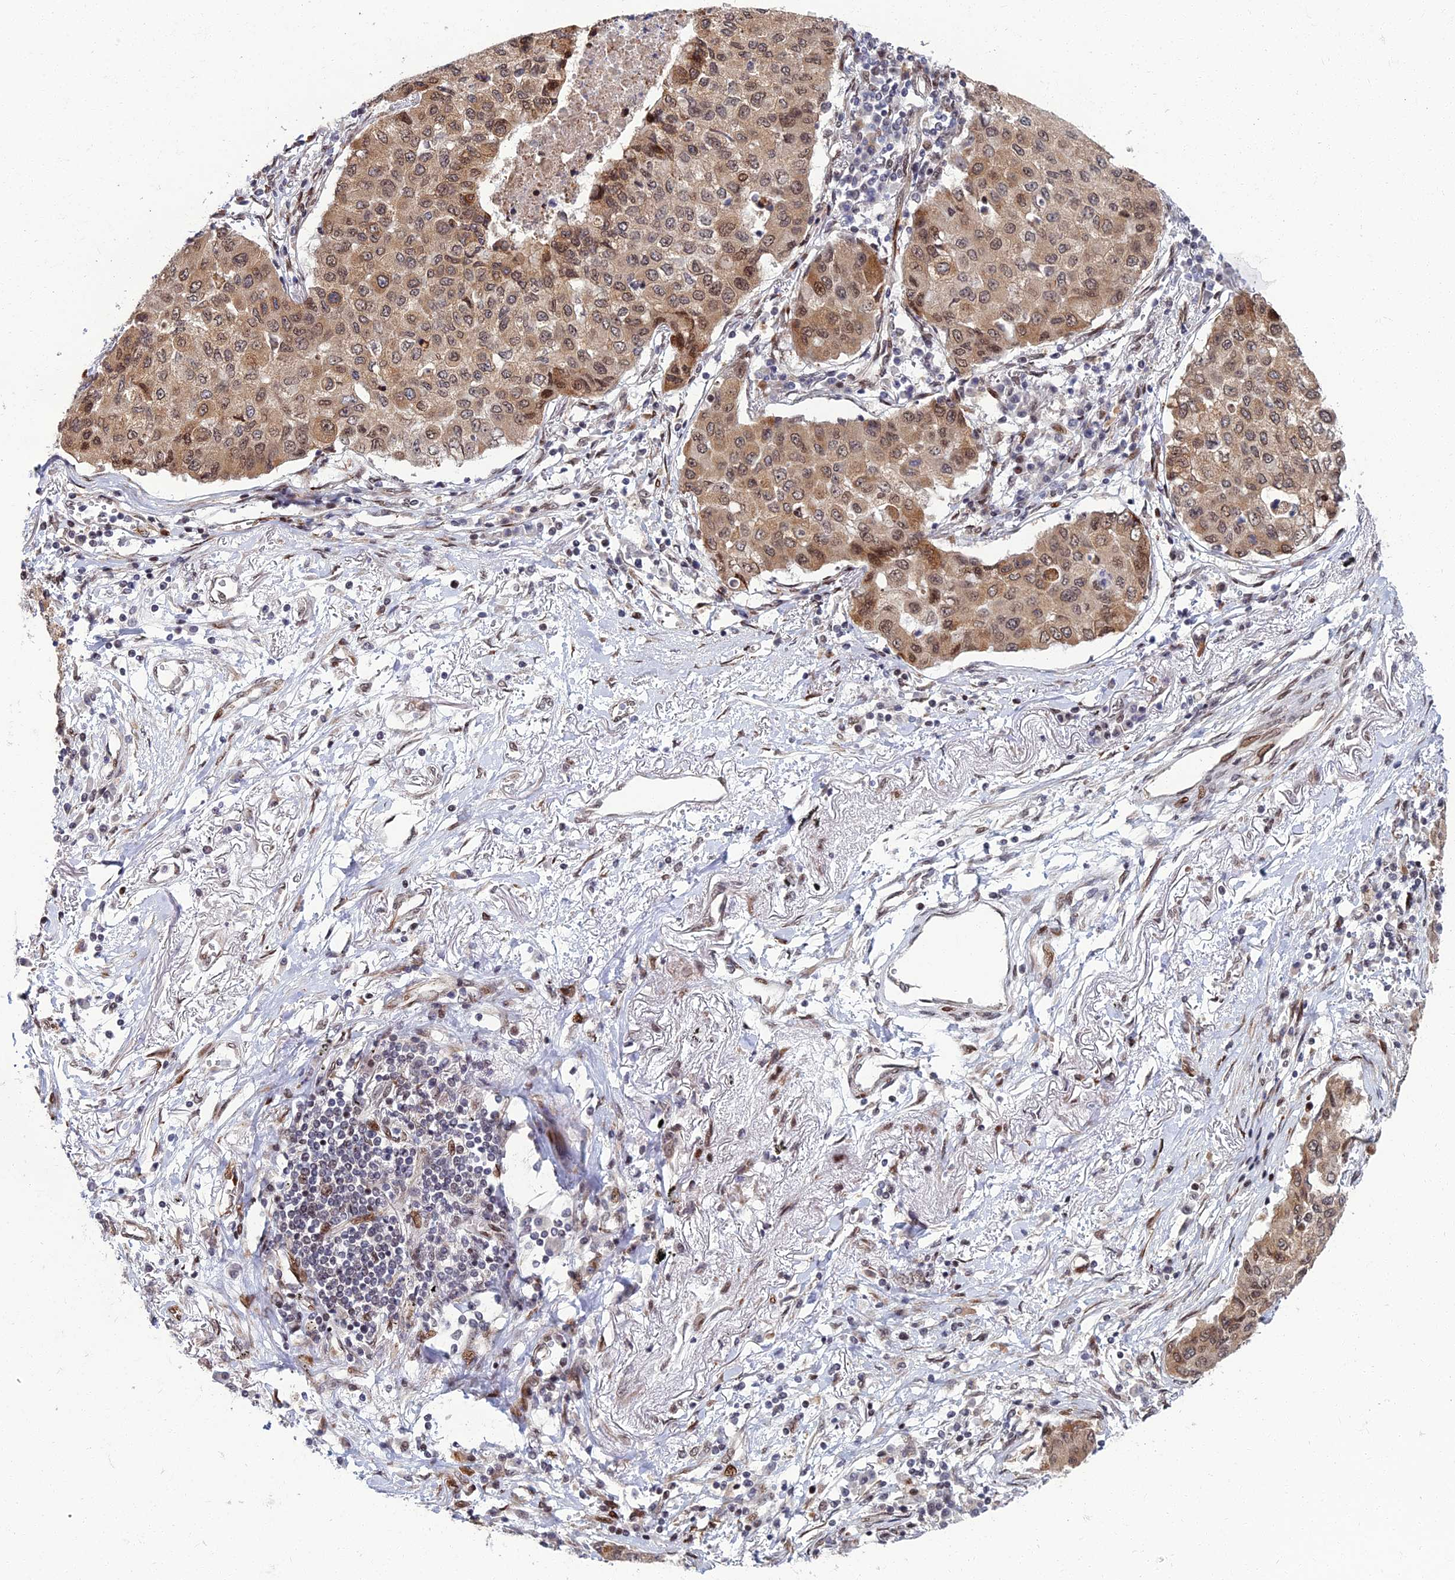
{"staining": {"intensity": "moderate", "quantity": ">75%", "location": "cytoplasmic/membranous,nuclear"}, "tissue": "lung cancer", "cell_type": "Tumor cells", "image_type": "cancer", "snomed": [{"axis": "morphology", "description": "Squamous cell carcinoma, NOS"}, {"axis": "topography", "description": "Lung"}], "caption": "IHC image of lung squamous cell carcinoma stained for a protein (brown), which exhibits medium levels of moderate cytoplasmic/membranous and nuclear staining in about >75% of tumor cells.", "gene": "ZNF668", "patient": {"sex": "male", "age": 74}}